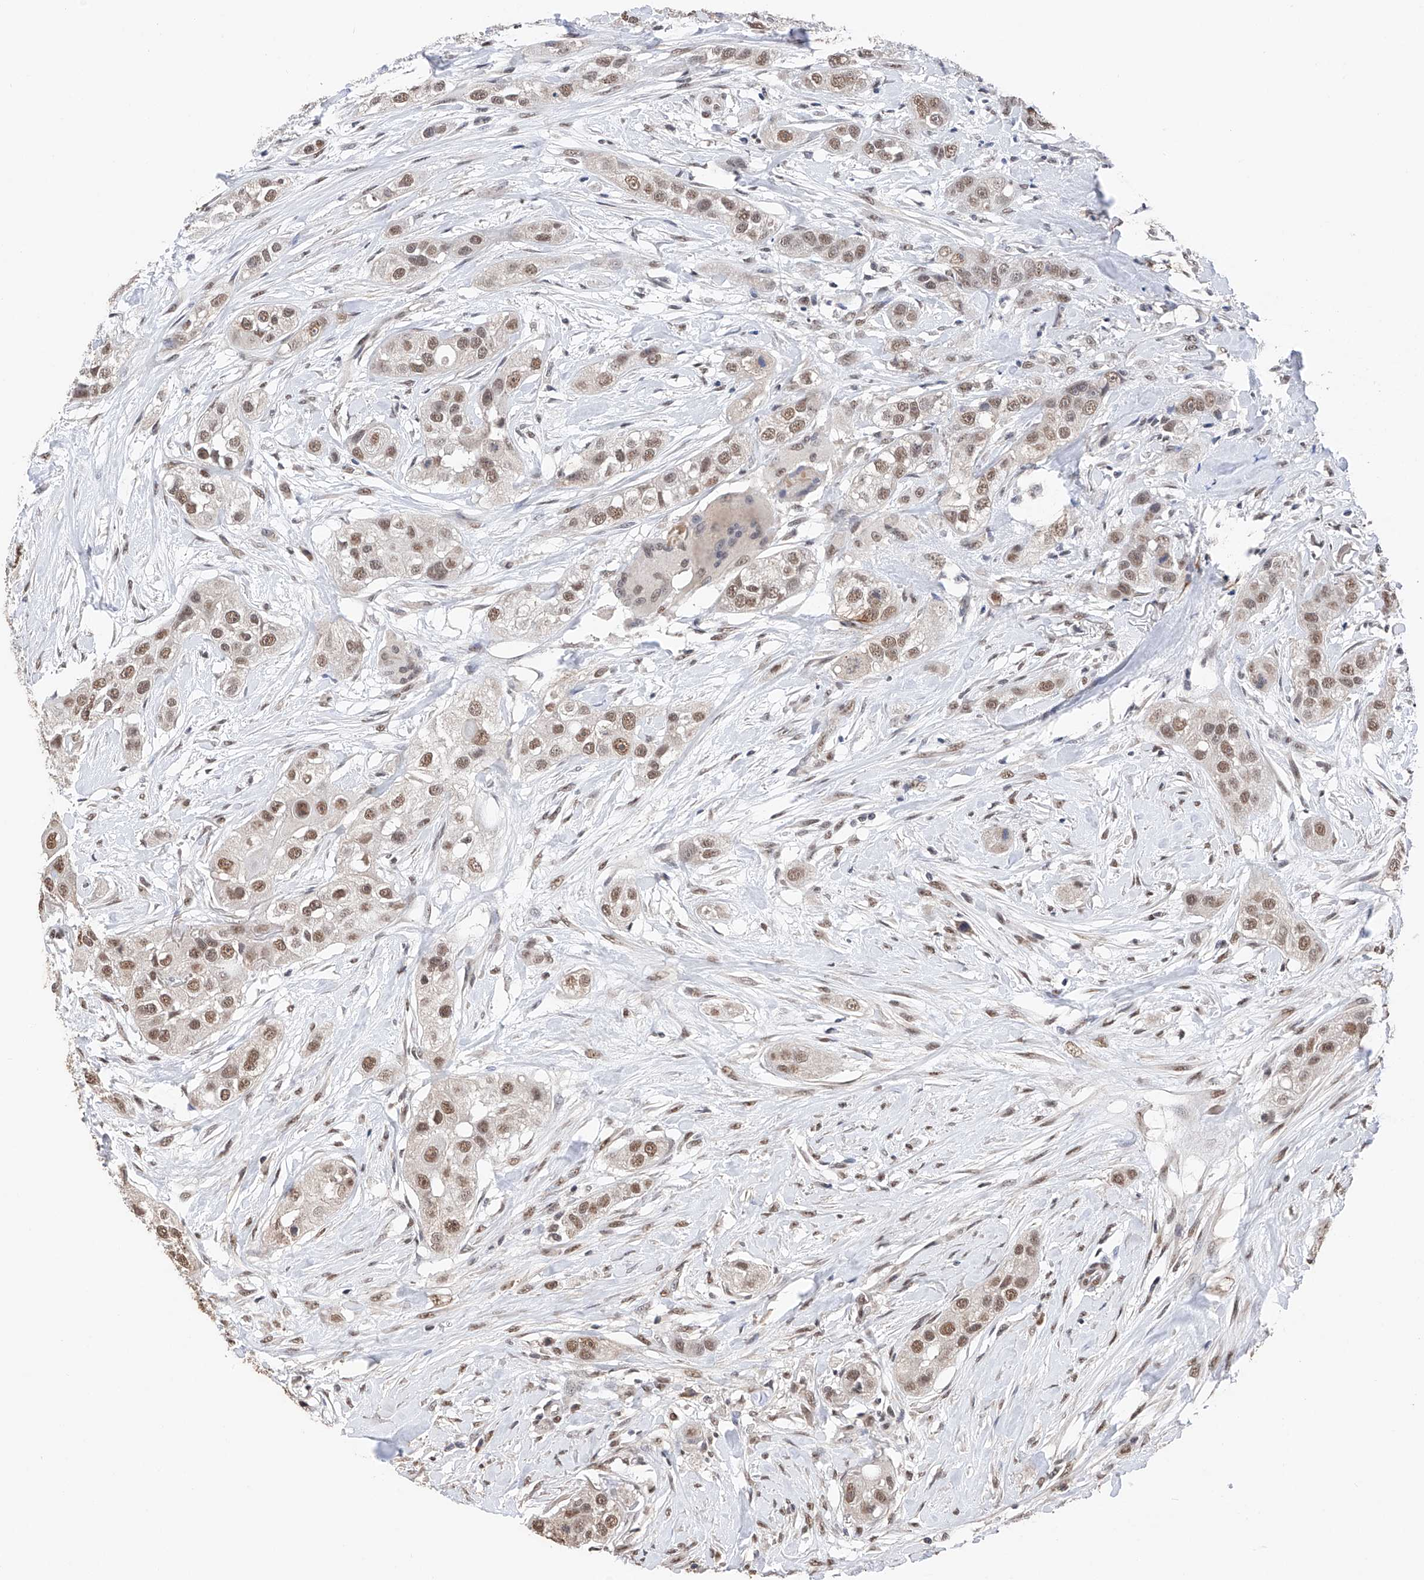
{"staining": {"intensity": "moderate", "quantity": ">75%", "location": "nuclear"}, "tissue": "head and neck cancer", "cell_type": "Tumor cells", "image_type": "cancer", "snomed": [{"axis": "morphology", "description": "Normal tissue, NOS"}, {"axis": "morphology", "description": "Squamous cell carcinoma, NOS"}, {"axis": "topography", "description": "Skeletal muscle"}, {"axis": "topography", "description": "Head-Neck"}], "caption": "Immunohistochemical staining of head and neck cancer exhibits moderate nuclear protein expression in about >75% of tumor cells. (brown staining indicates protein expression, while blue staining denotes nuclei).", "gene": "DMAP1", "patient": {"sex": "male", "age": 51}}